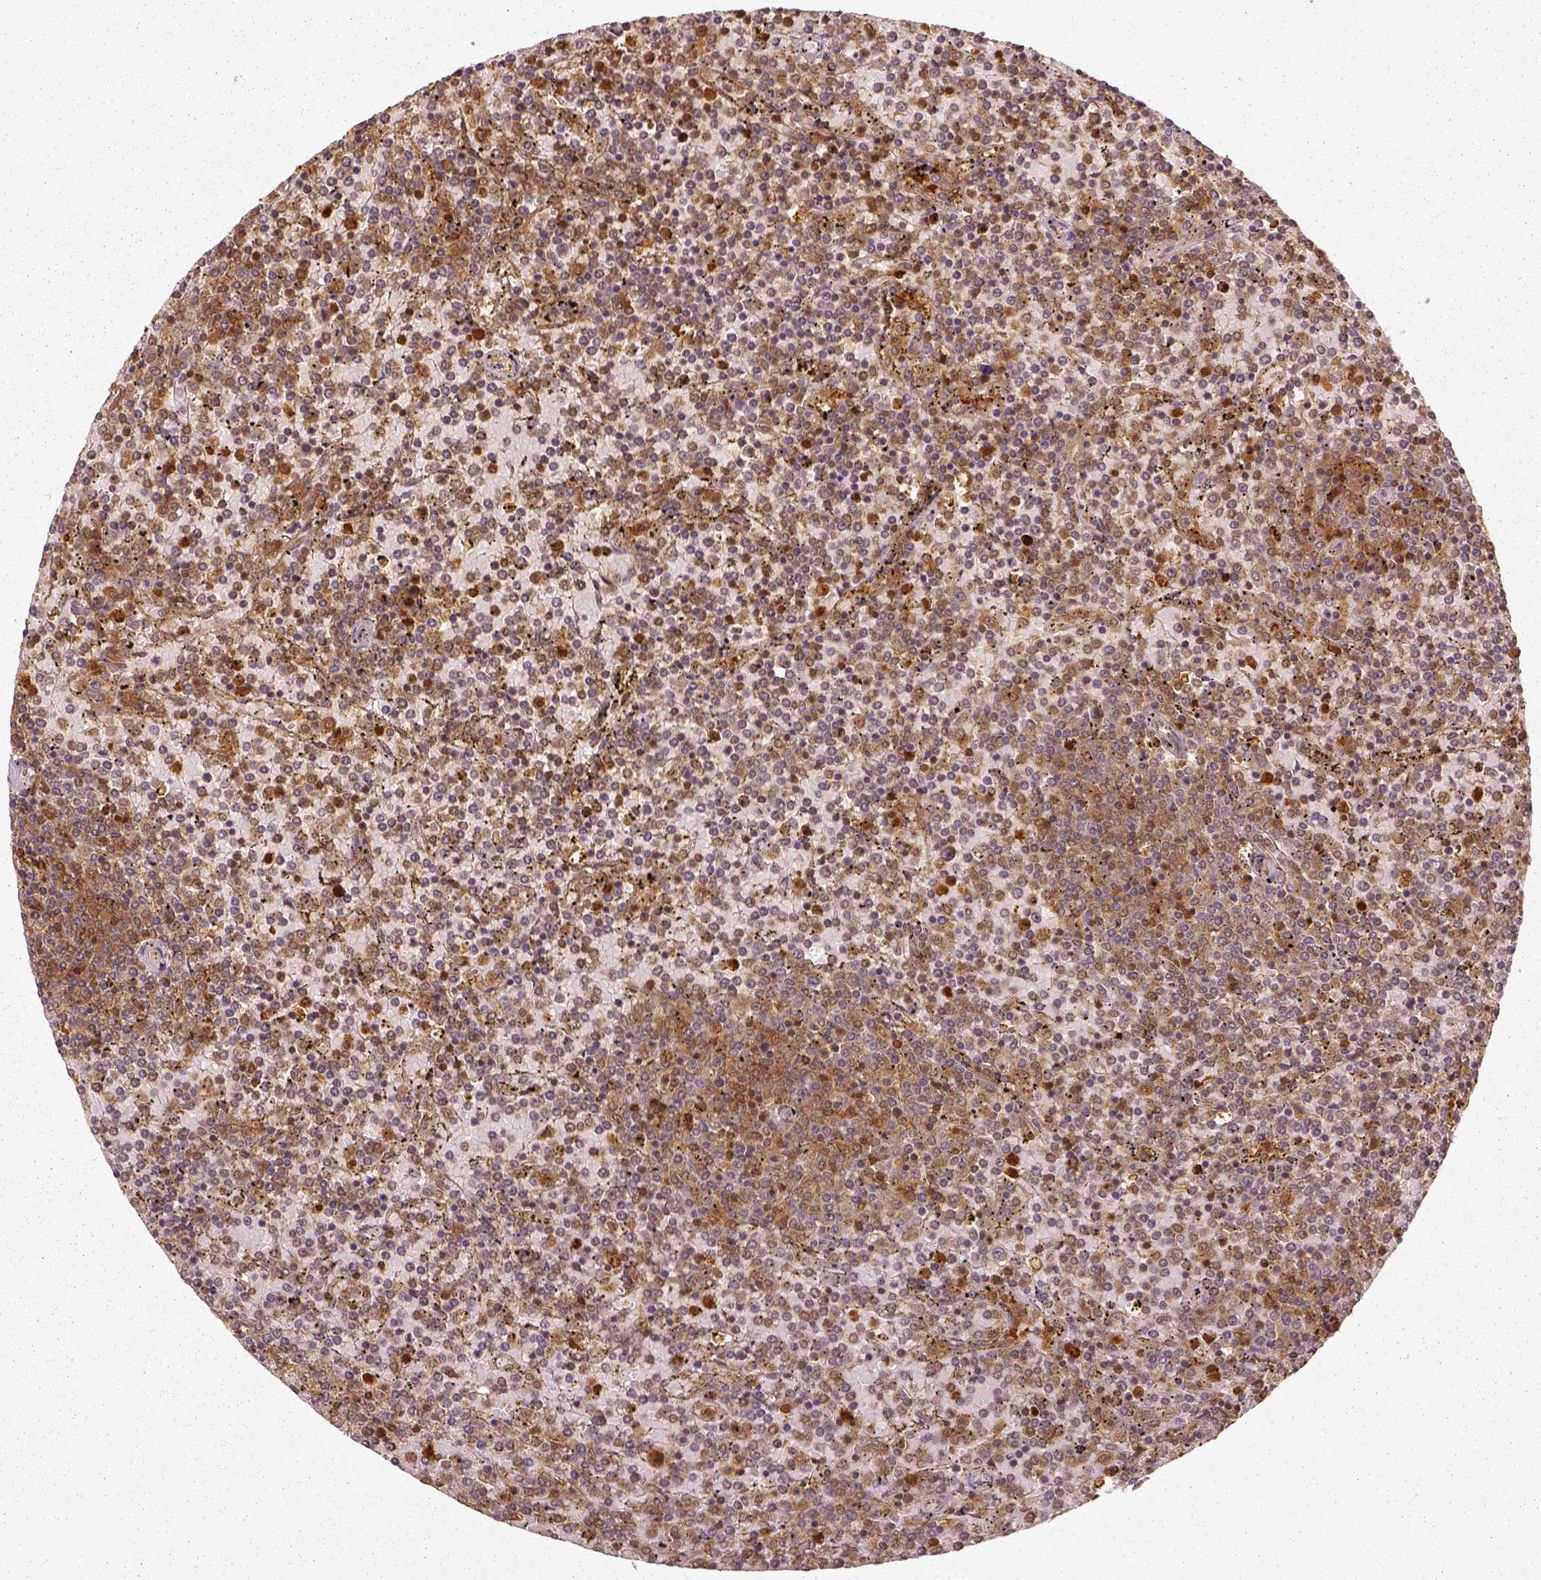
{"staining": {"intensity": "moderate", "quantity": ">75%", "location": "cytoplasmic/membranous"}, "tissue": "lymphoma", "cell_type": "Tumor cells", "image_type": "cancer", "snomed": [{"axis": "morphology", "description": "Malignant lymphoma, non-Hodgkin's type, Low grade"}, {"axis": "topography", "description": "Spleen"}], "caption": "DAB immunohistochemical staining of human lymphoma exhibits moderate cytoplasmic/membranous protein expression in approximately >75% of tumor cells.", "gene": "GPI", "patient": {"sex": "female", "age": 77}}